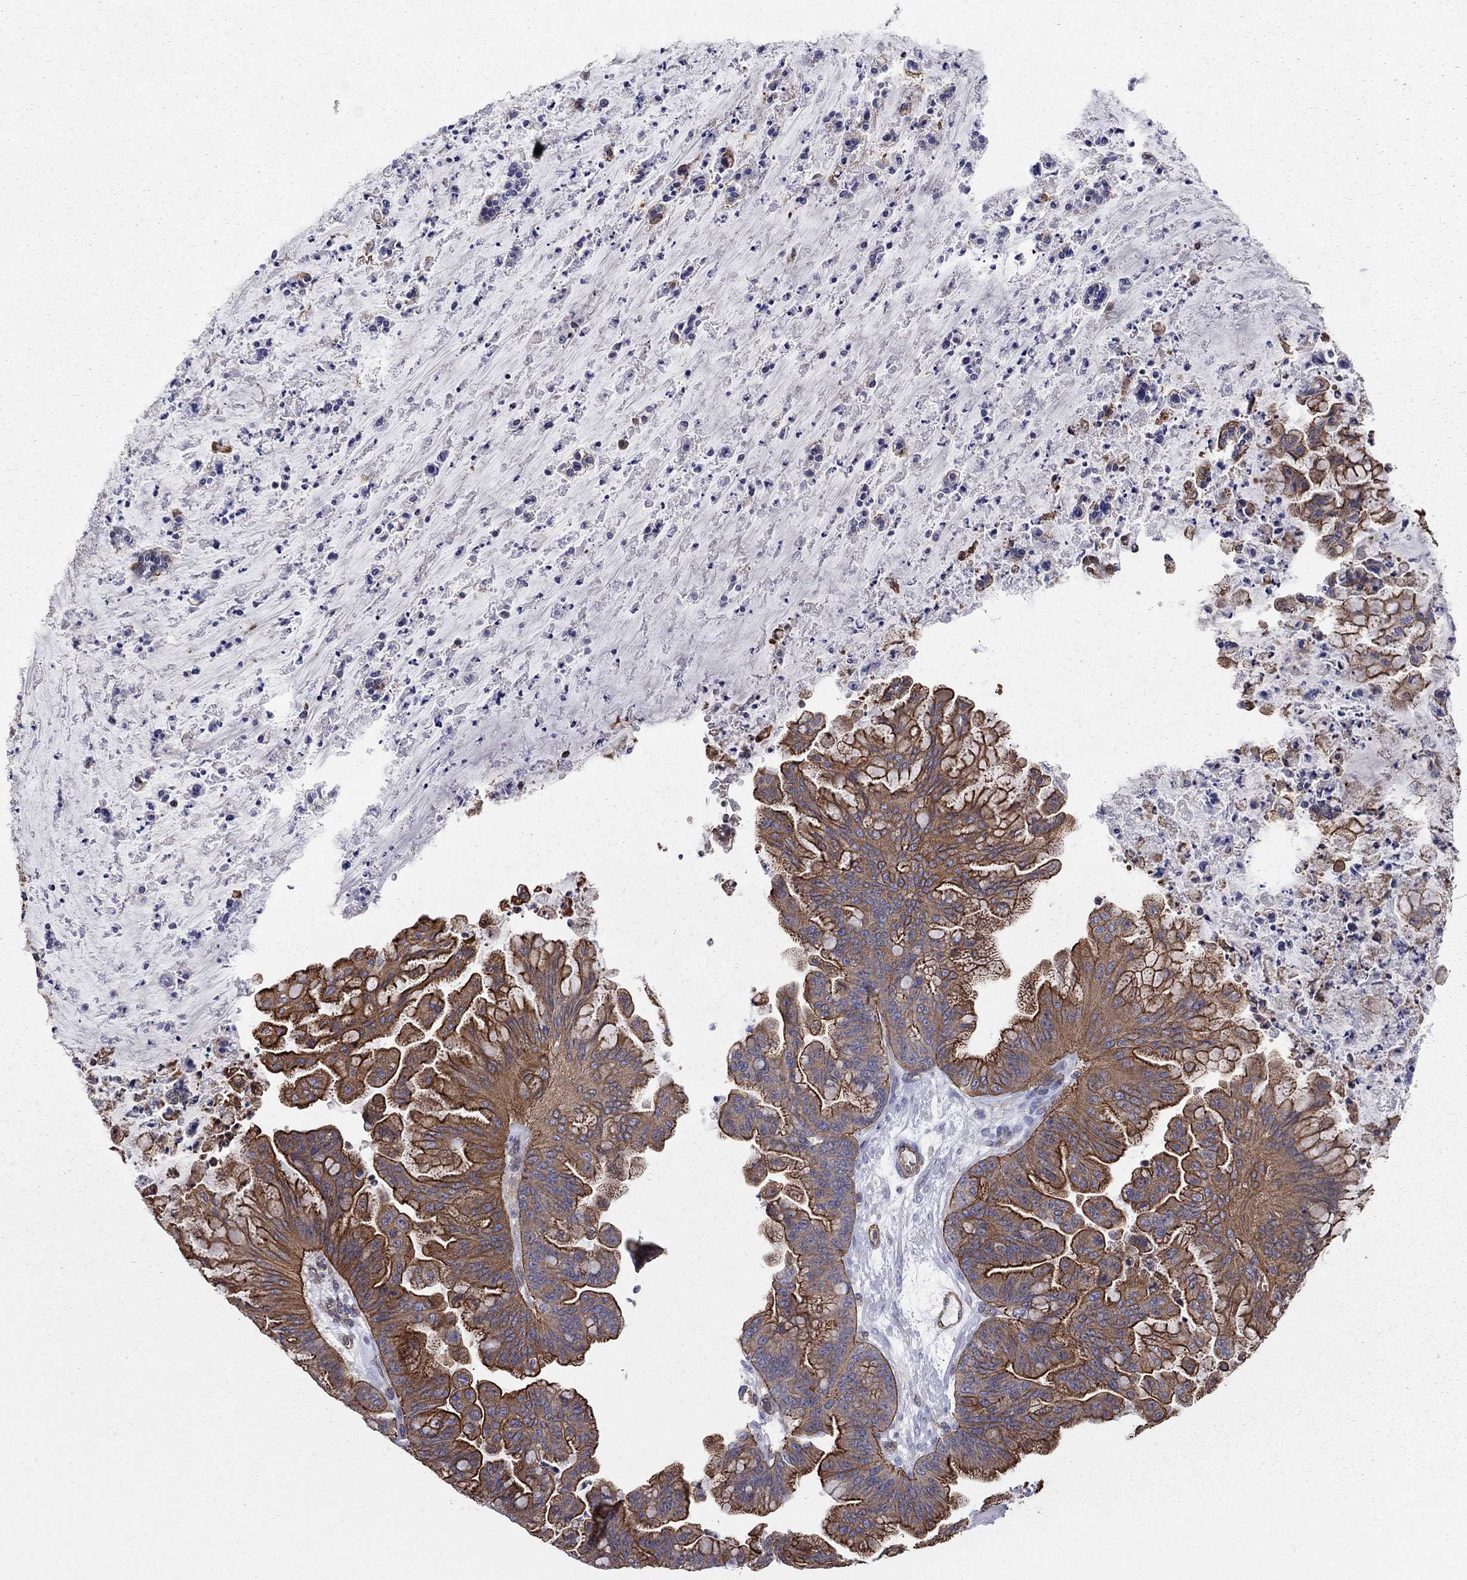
{"staining": {"intensity": "strong", "quantity": ">75%", "location": "cytoplasmic/membranous"}, "tissue": "ovarian cancer", "cell_type": "Tumor cells", "image_type": "cancer", "snomed": [{"axis": "morphology", "description": "Cystadenocarcinoma, mucinous, NOS"}, {"axis": "topography", "description": "Ovary"}], "caption": "Immunohistochemistry (IHC) of ovarian cancer (mucinous cystadenocarcinoma) demonstrates high levels of strong cytoplasmic/membranous positivity in approximately >75% of tumor cells. (DAB (3,3'-diaminobenzidine) IHC with brightfield microscopy, high magnification).", "gene": "BICDL2", "patient": {"sex": "female", "age": 67}}